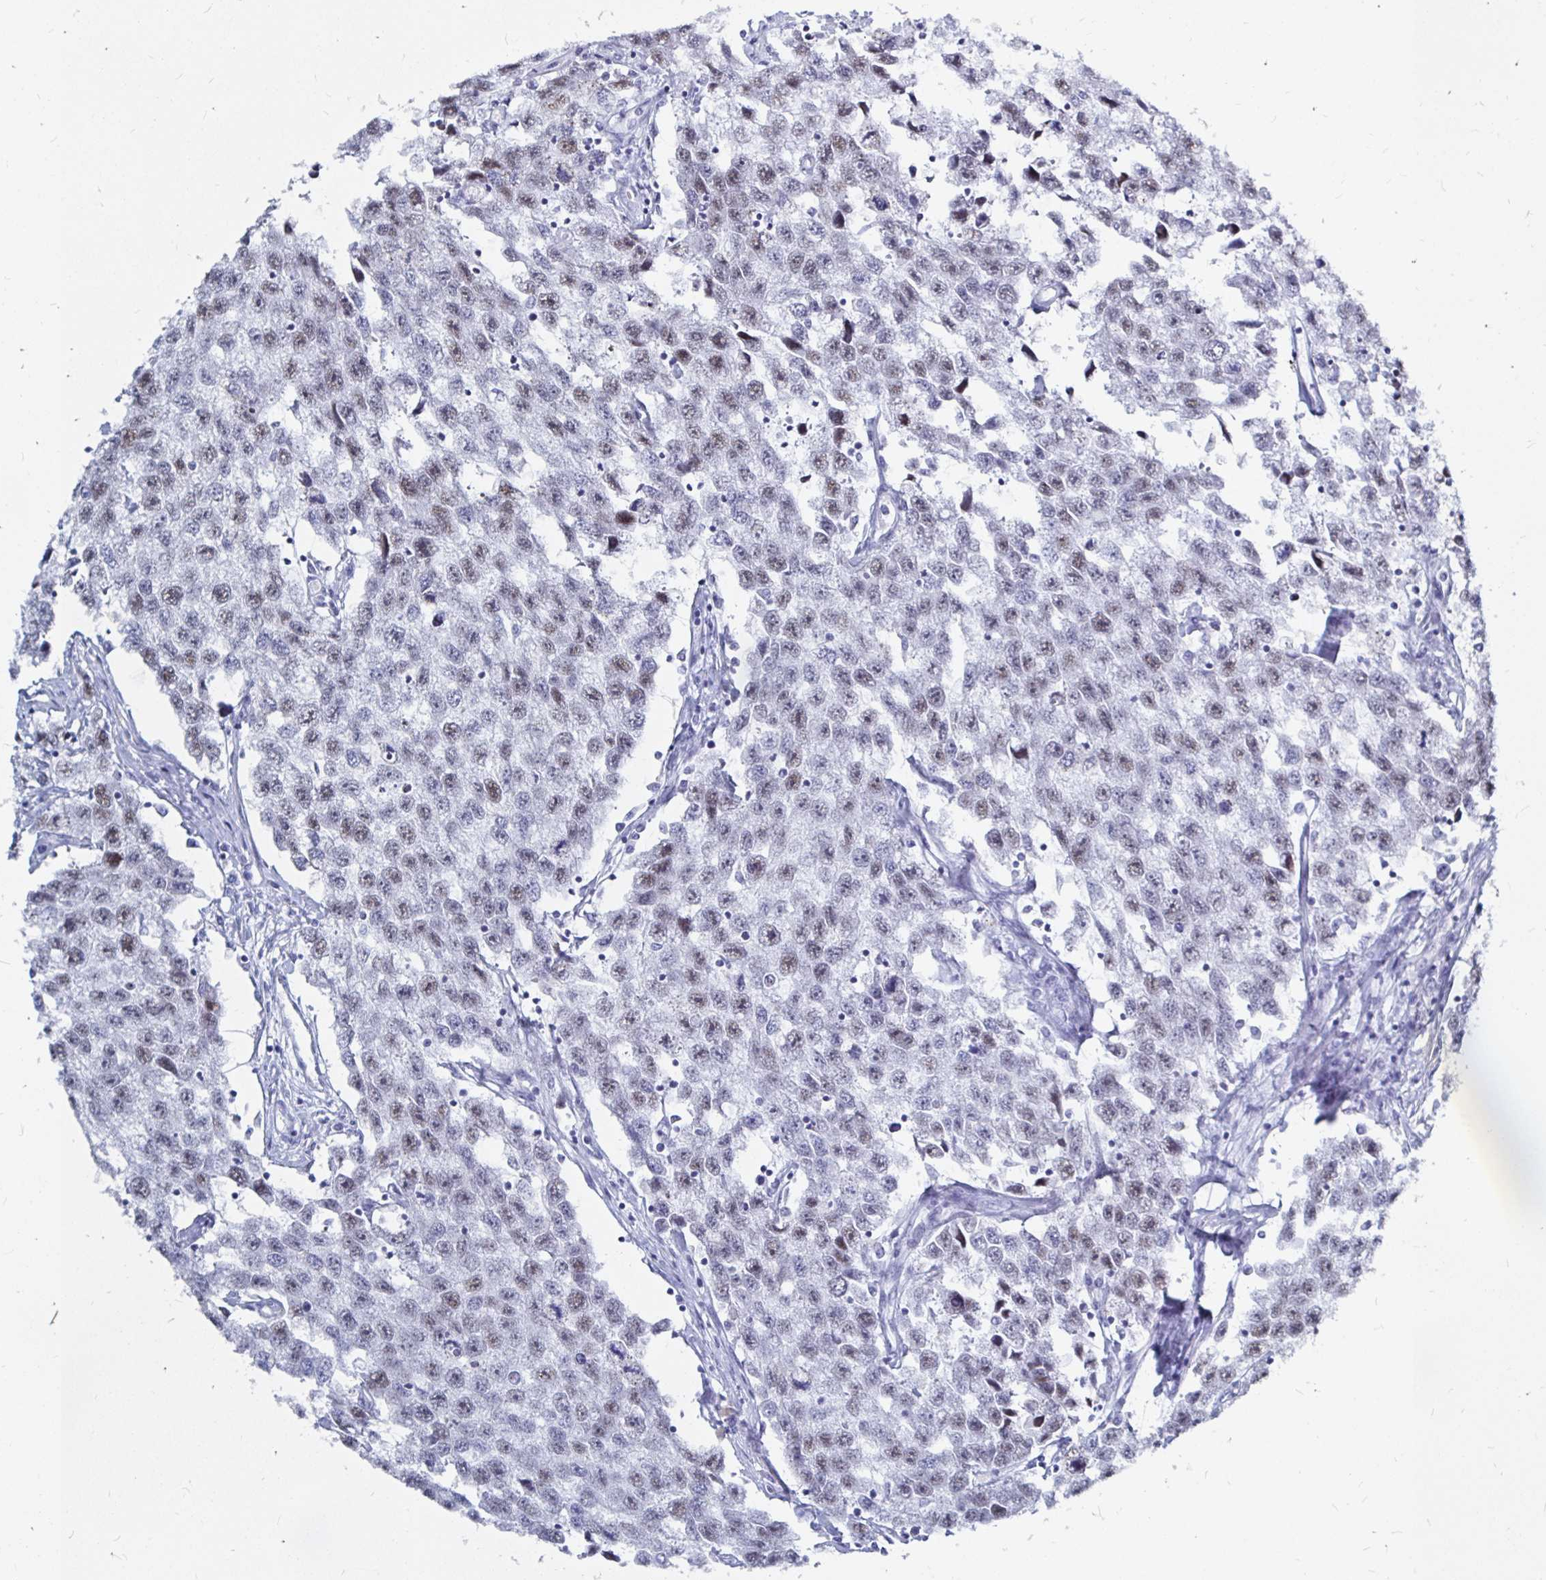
{"staining": {"intensity": "weak", "quantity": ">75%", "location": "nuclear"}, "tissue": "testis cancer", "cell_type": "Tumor cells", "image_type": "cancer", "snomed": [{"axis": "morphology", "description": "Seminoma, NOS"}, {"axis": "topography", "description": "Testis"}], "caption": "Protein staining reveals weak nuclear staining in approximately >75% of tumor cells in testis seminoma. Nuclei are stained in blue.", "gene": "LUZP4", "patient": {"sex": "male", "age": 33}}